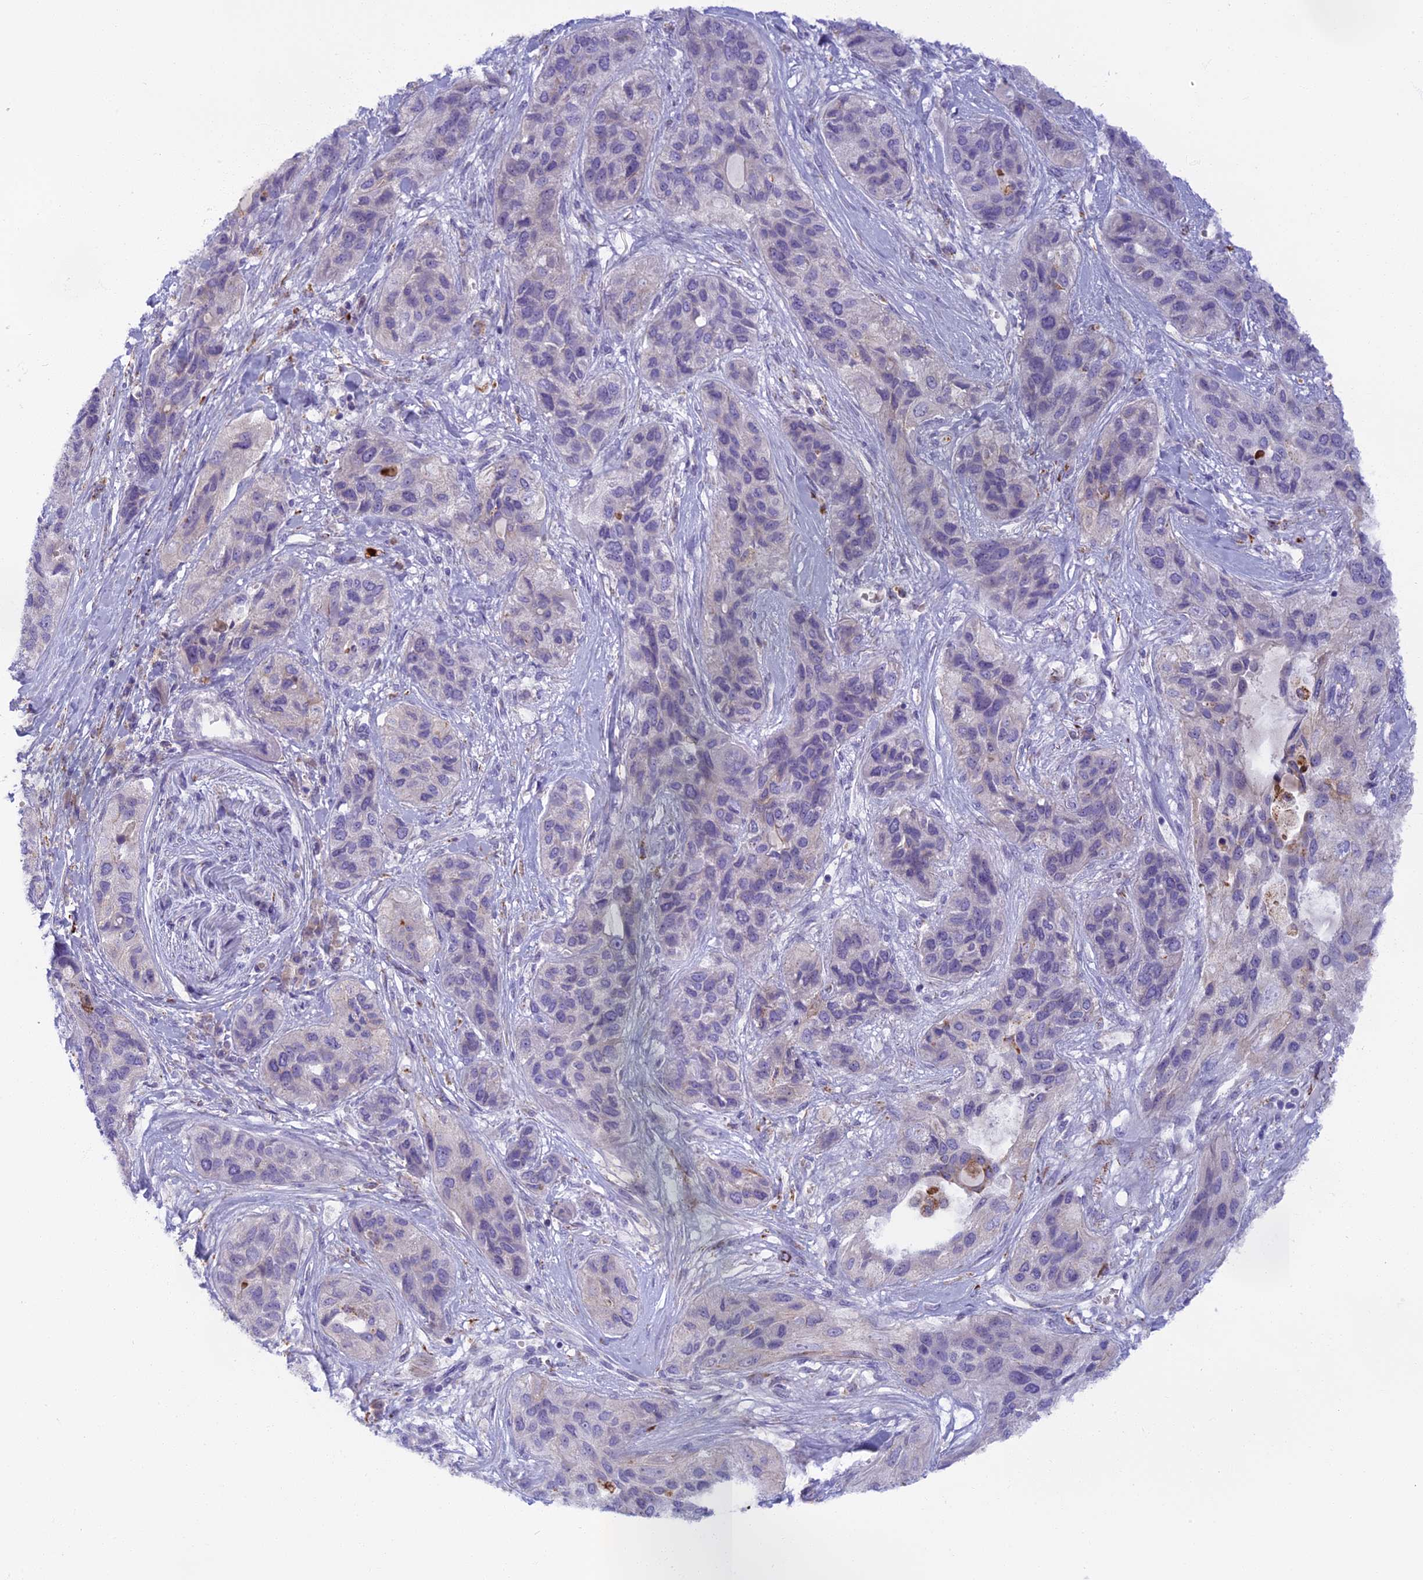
{"staining": {"intensity": "negative", "quantity": "none", "location": "none"}, "tissue": "lung cancer", "cell_type": "Tumor cells", "image_type": "cancer", "snomed": [{"axis": "morphology", "description": "Squamous cell carcinoma, NOS"}, {"axis": "topography", "description": "Lung"}], "caption": "High magnification brightfield microscopy of squamous cell carcinoma (lung) stained with DAB (3,3'-diaminobenzidine) (brown) and counterstained with hematoxylin (blue): tumor cells show no significant staining.", "gene": "SEMA7A", "patient": {"sex": "female", "age": 70}}